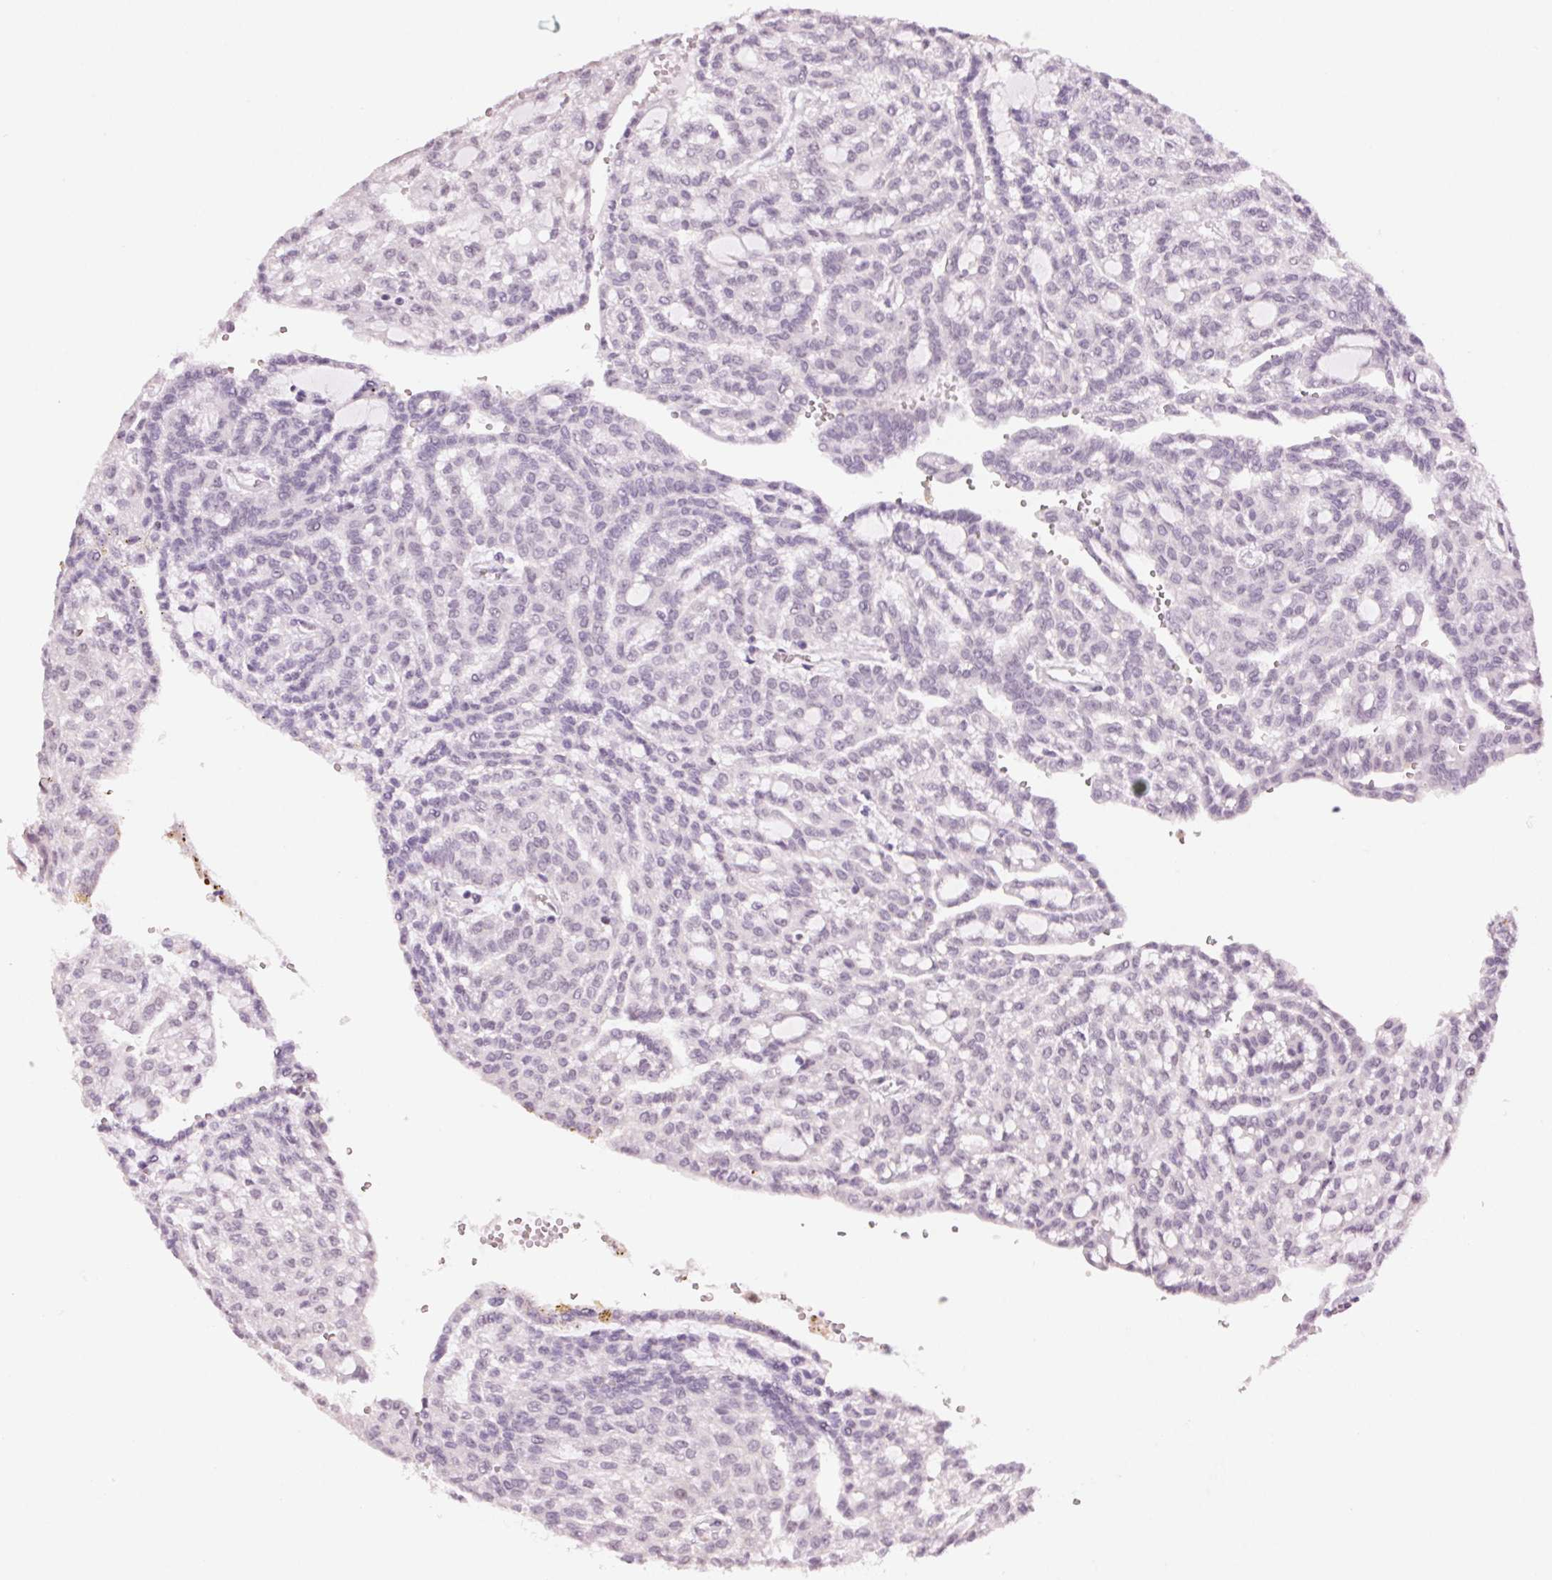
{"staining": {"intensity": "negative", "quantity": "none", "location": "none"}, "tissue": "renal cancer", "cell_type": "Tumor cells", "image_type": "cancer", "snomed": [{"axis": "morphology", "description": "Adenocarcinoma, NOS"}, {"axis": "topography", "description": "Kidney"}], "caption": "Tumor cells show no significant protein positivity in renal cancer (adenocarcinoma).", "gene": "MPO", "patient": {"sex": "male", "age": 63}}